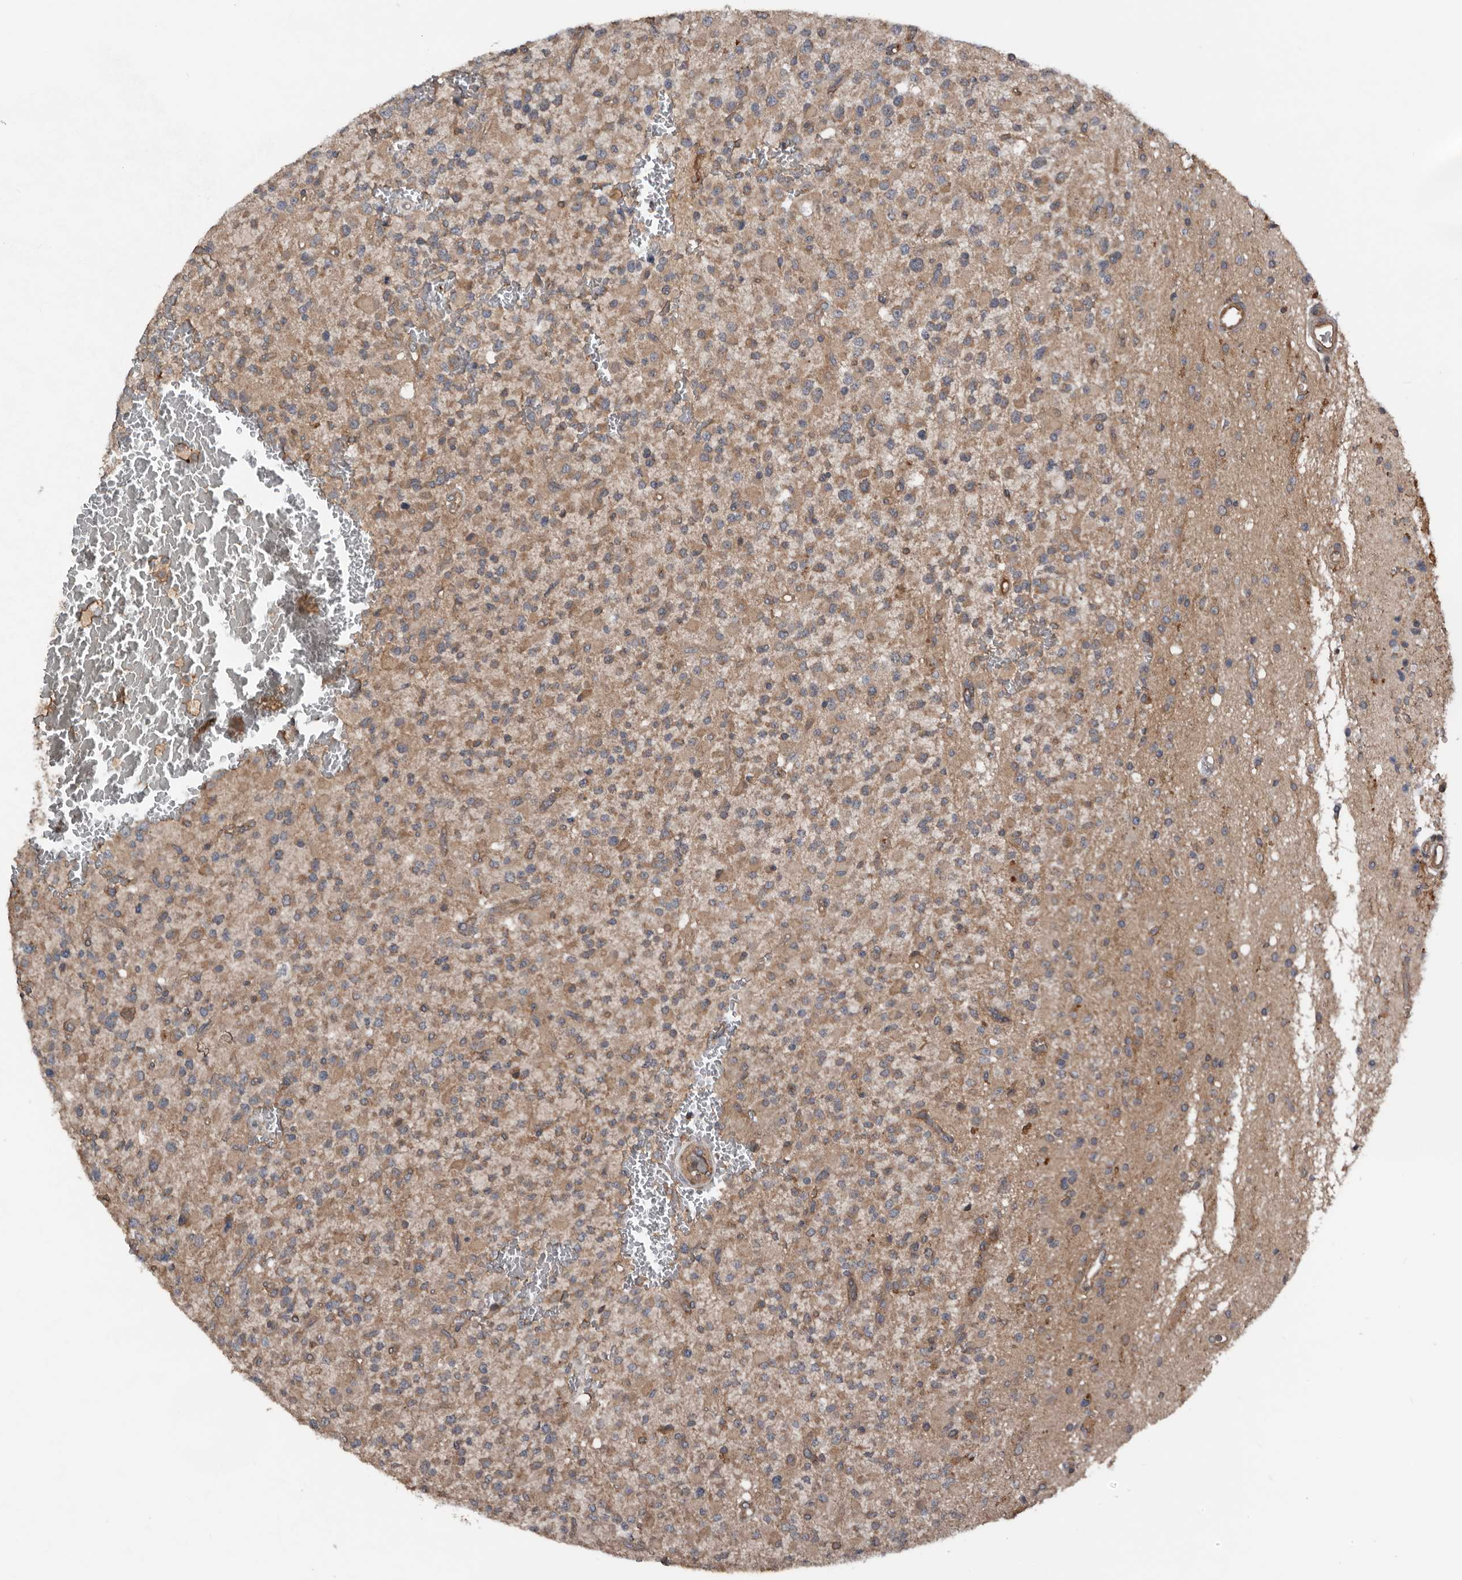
{"staining": {"intensity": "moderate", "quantity": ">75%", "location": "cytoplasmic/membranous"}, "tissue": "glioma", "cell_type": "Tumor cells", "image_type": "cancer", "snomed": [{"axis": "morphology", "description": "Glioma, malignant, High grade"}, {"axis": "topography", "description": "Brain"}], "caption": "The histopathology image reveals a brown stain indicating the presence of a protein in the cytoplasmic/membranous of tumor cells in glioma.", "gene": "DNAJB4", "patient": {"sex": "male", "age": 34}}